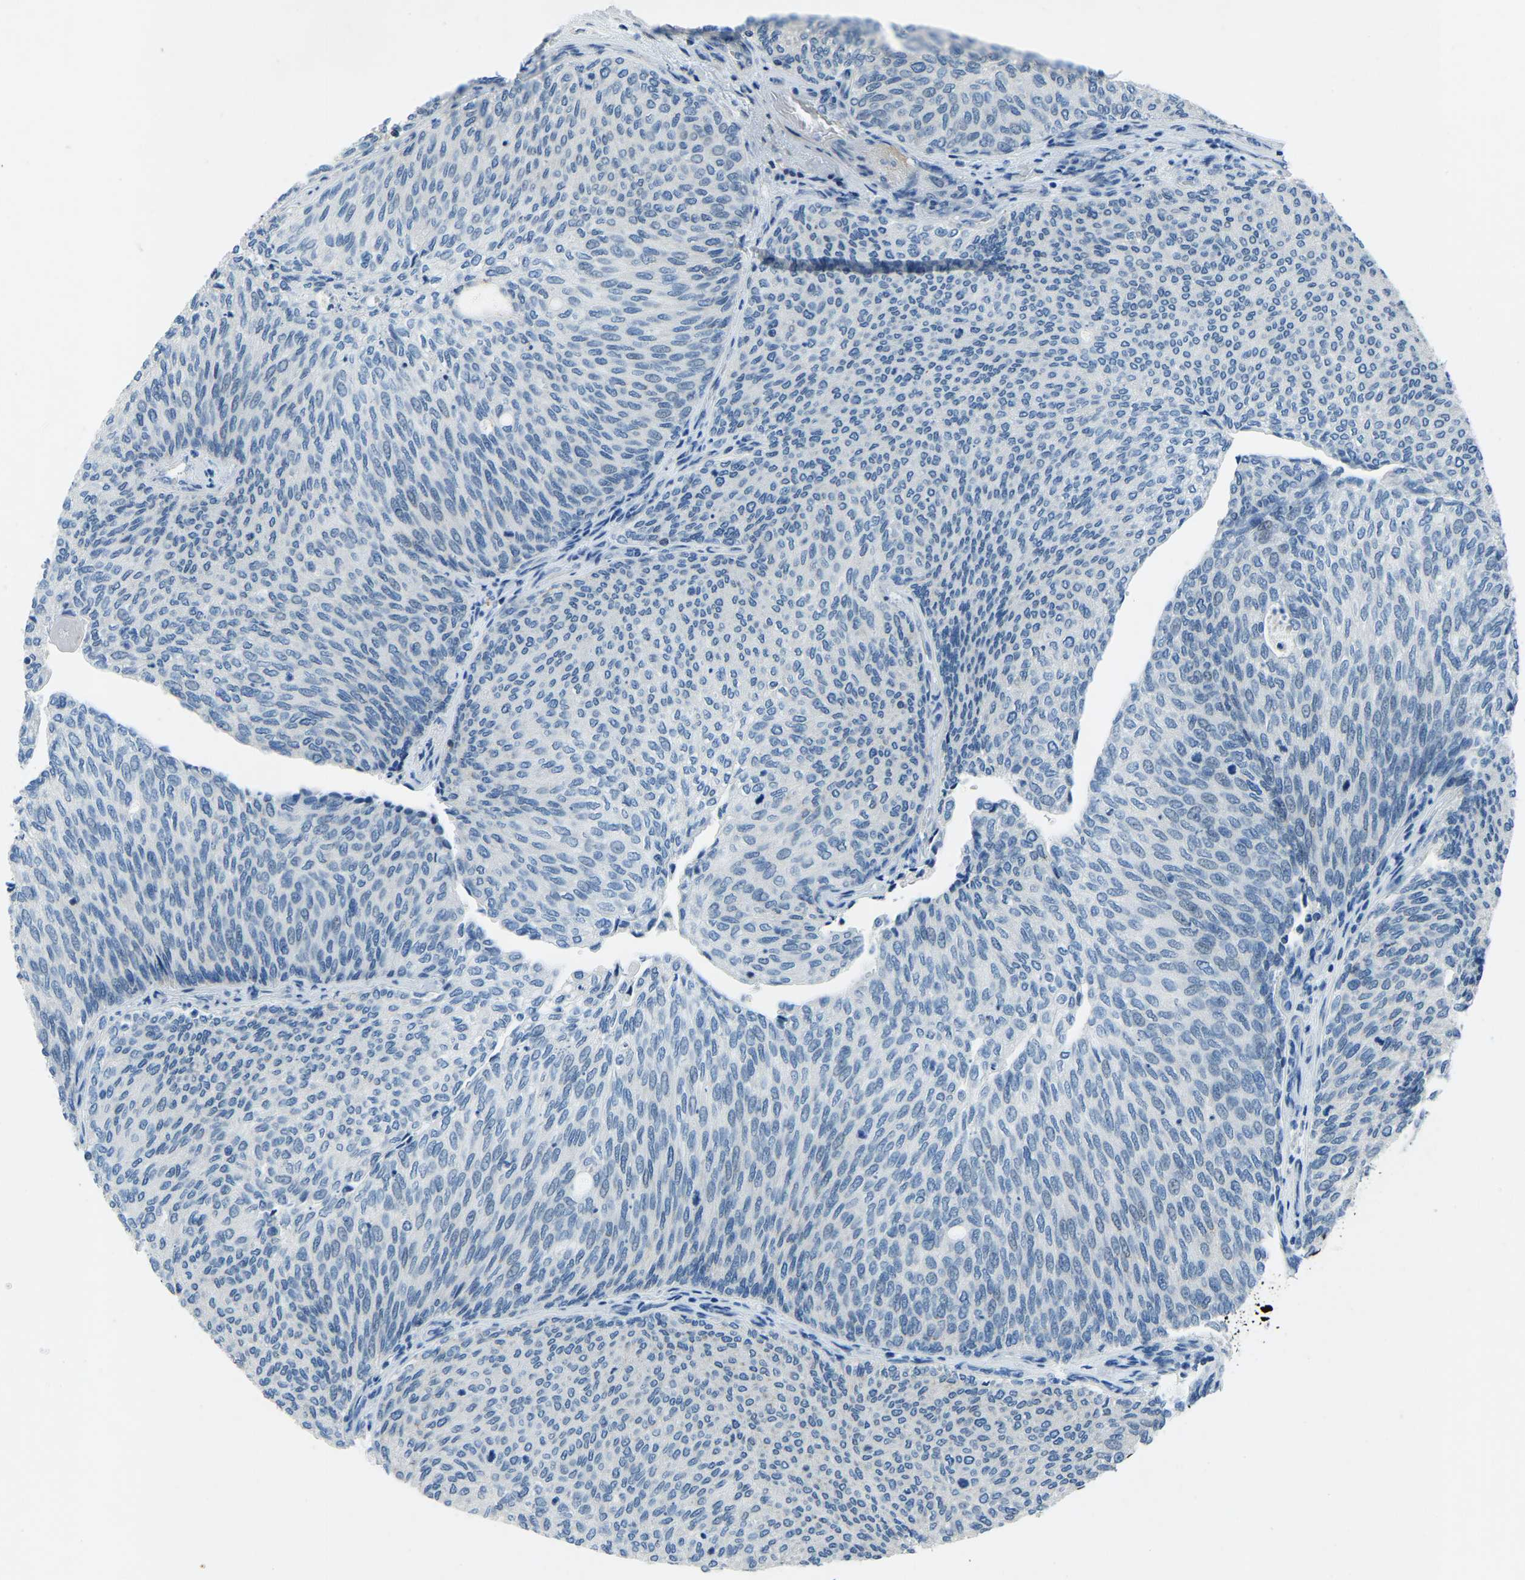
{"staining": {"intensity": "negative", "quantity": "none", "location": "none"}, "tissue": "urothelial cancer", "cell_type": "Tumor cells", "image_type": "cancer", "snomed": [{"axis": "morphology", "description": "Urothelial carcinoma, Low grade"}, {"axis": "topography", "description": "Urinary bladder"}], "caption": "Immunohistochemistry photomicrograph of urothelial cancer stained for a protein (brown), which exhibits no expression in tumor cells.", "gene": "XIRP1", "patient": {"sex": "female", "age": 79}}